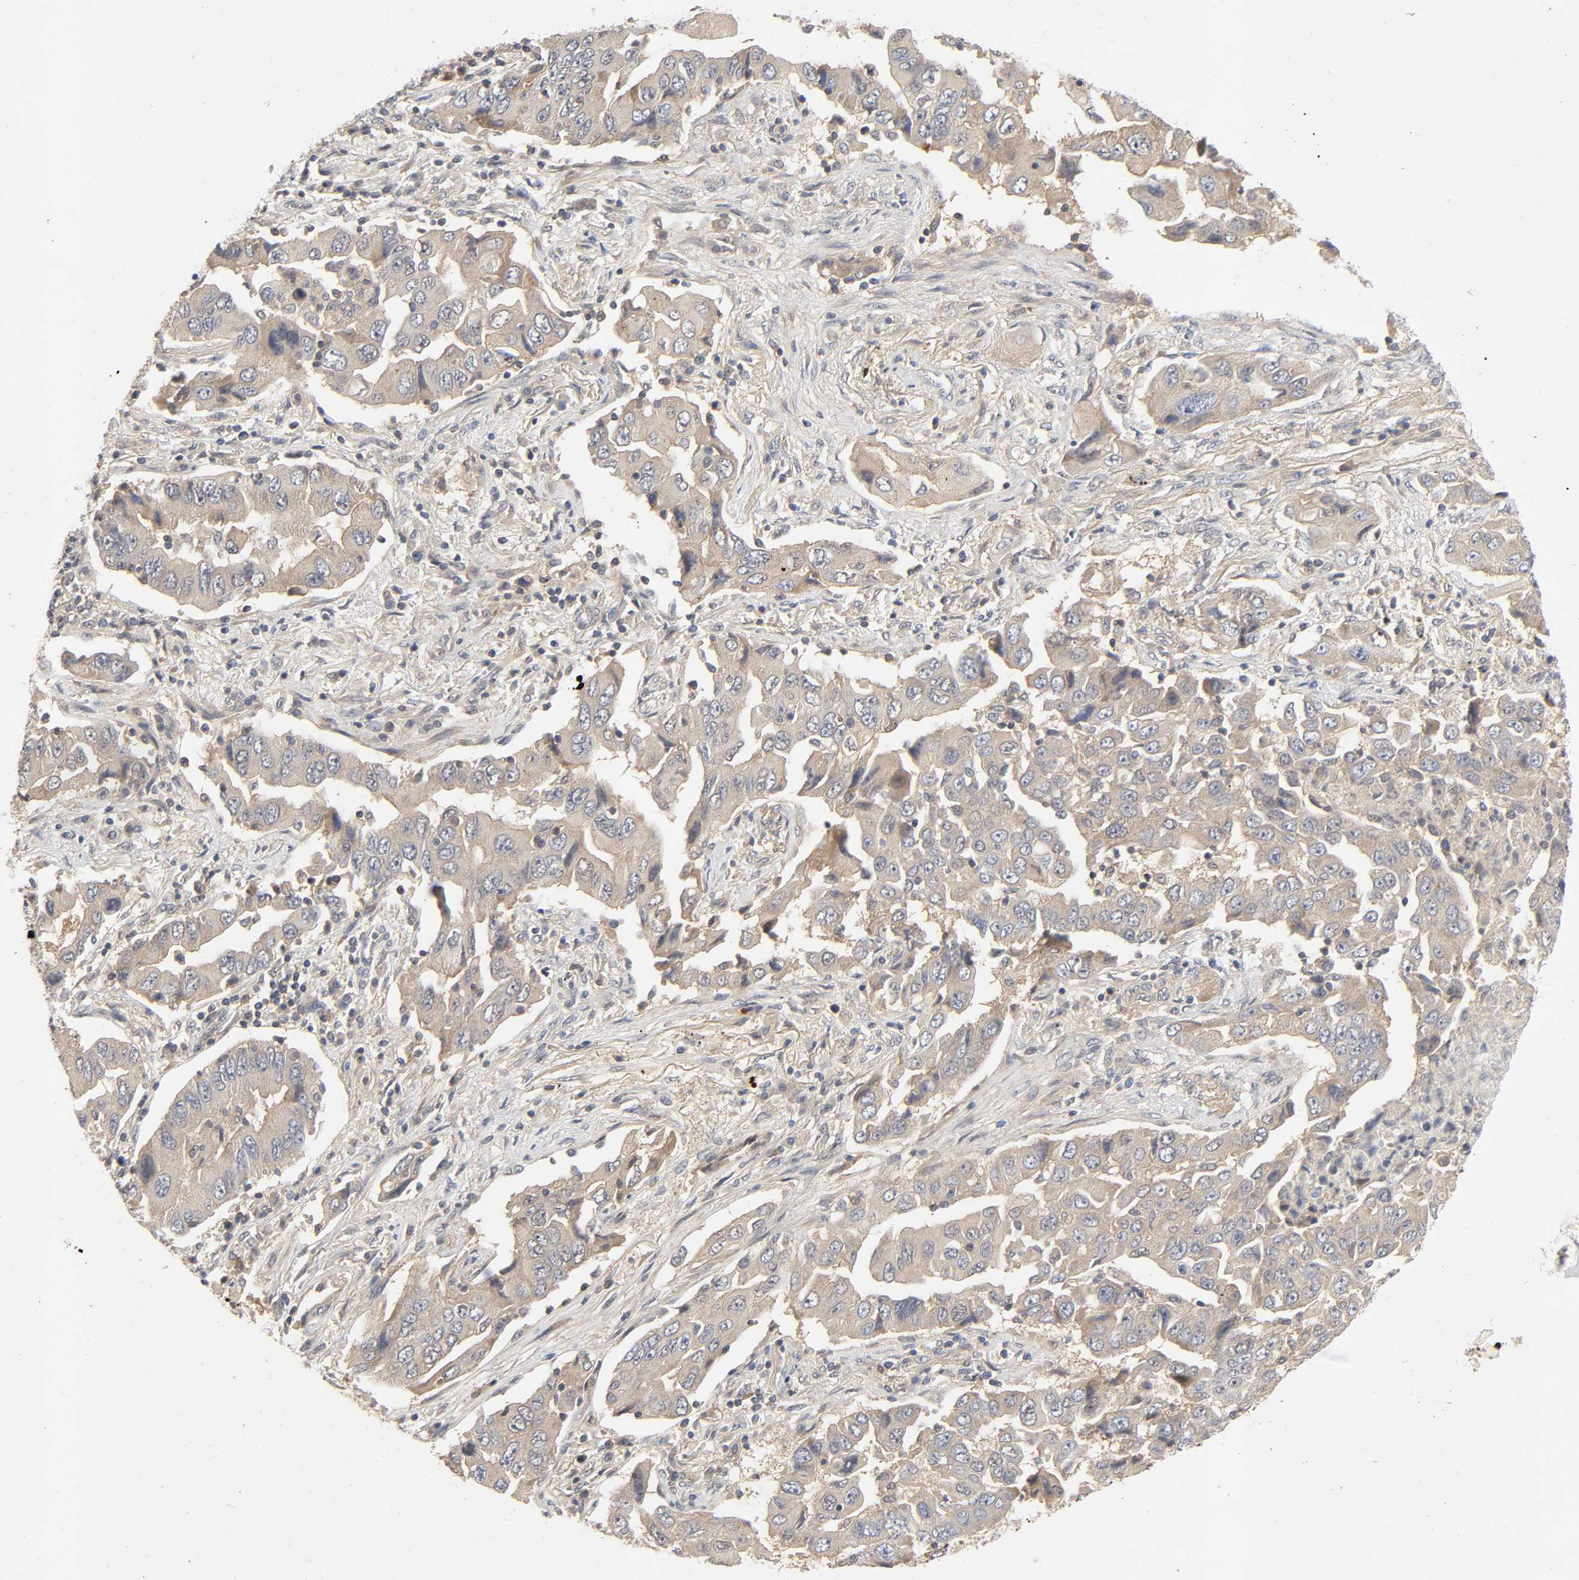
{"staining": {"intensity": "moderate", "quantity": ">75%", "location": "cytoplasmic/membranous"}, "tissue": "lung cancer", "cell_type": "Tumor cells", "image_type": "cancer", "snomed": [{"axis": "morphology", "description": "Adenocarcinoma, NOS"}, {"axis": "topography", "description": "Lung"}], "caption": "Protein analysis of lung cancer tissue exhibits moderate cytoplasmic/membranous positivity in about >75% of tumor cells.", "gene": "CPB2", "patient": {"sex": "female", "age": 65}}